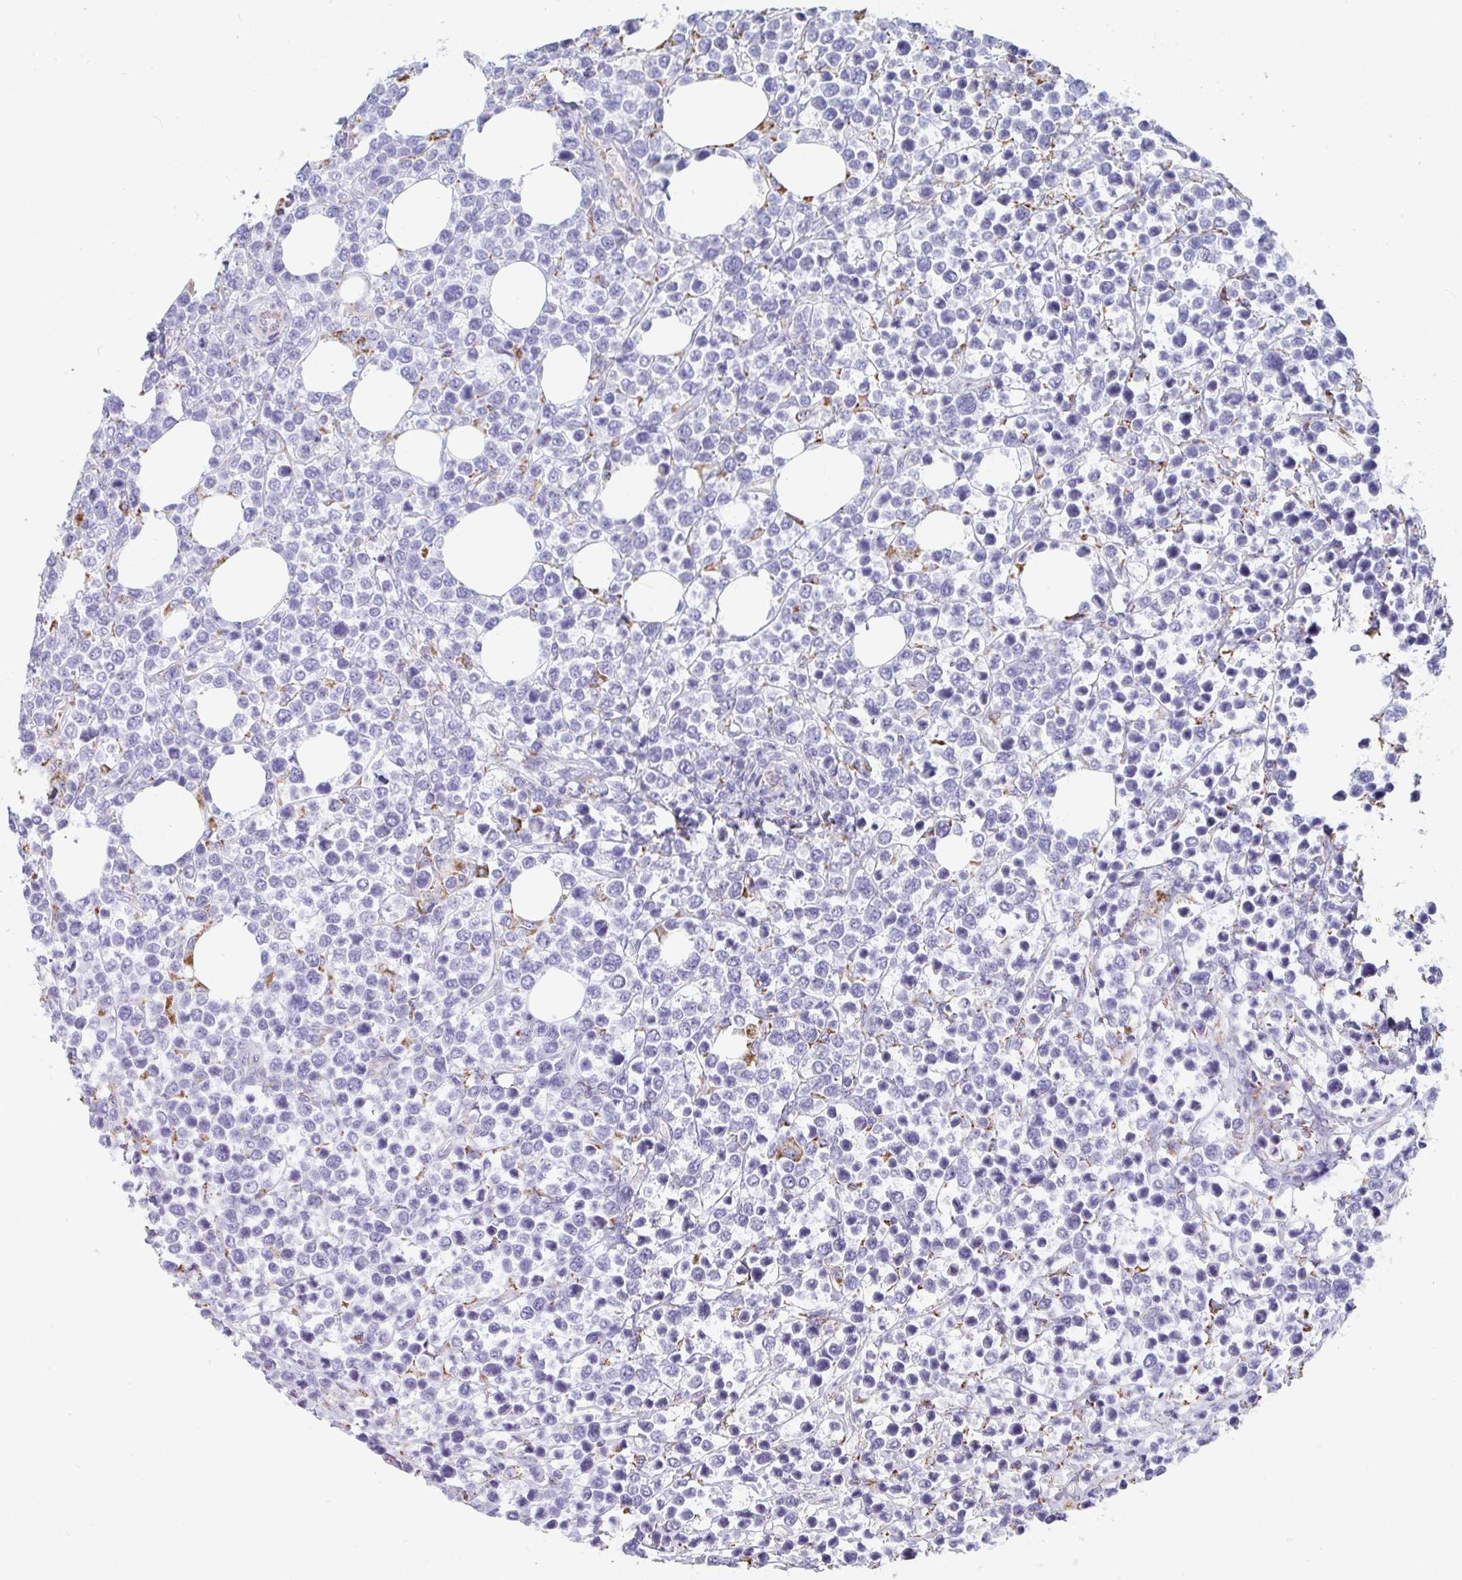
{"staining": {"intensity": "negative", "quantity": "none", "location": "none"}, "tissue": "lymphoma", "cell_type": "Tumor cells", "image_type": "cancer", "snomed": [{"axis": "morphology", "description": "Malignant lymphoma, non-Hodgkin's type, High grade"}, {"axis": "topography", "description": "Soft tissue"}], "caption": "IHC photomicrograph of neoplastic tissue: high-grade malignant lymphoma, non-Hodgkin's type stained with DAB (3,3'-diaminobenzidine) demonstrates no significant protein positivity in tumor cells.", "gene": "MGAM2", "patient": {"sex": "female", "age": 56}}